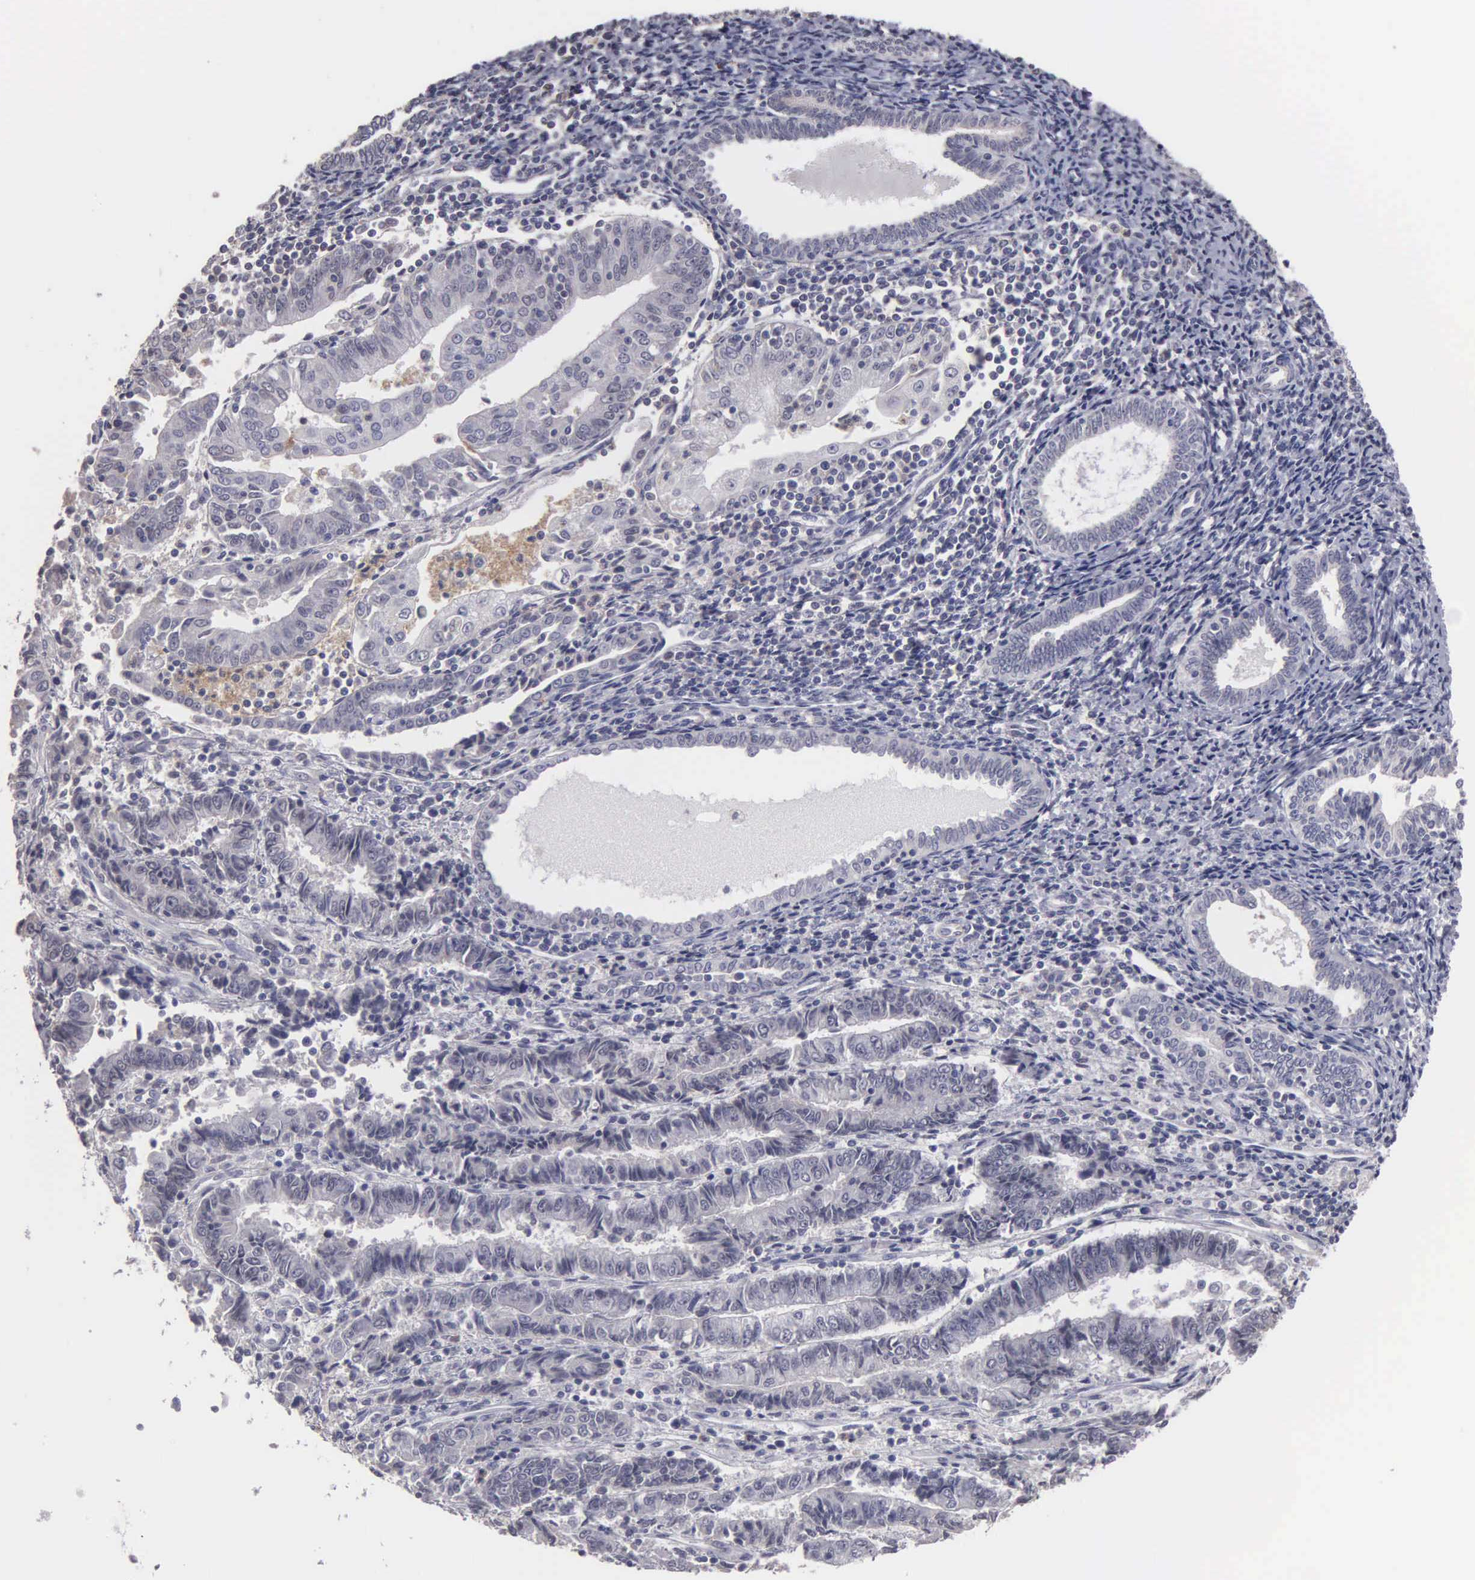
{"staining": {"intensity": "negative", "quantity": "none", "location": "none"}, "tissue": "endometrial cancer", "cell_type": "Tumor cells", "image_type": "cancer", "snomed": [{"axis": "morphology", "description": "Adenocarcinoma, NOS"}, {"axis": "topography", "description": "Endometrium"}], "caption": "Immunohistochemistry (IHC) of endometrial cancer (adenocarcinoma) reveals no expression in tumor cells.", "gene": "BRD1", "patient": {"sex": "female", "age": 75}}